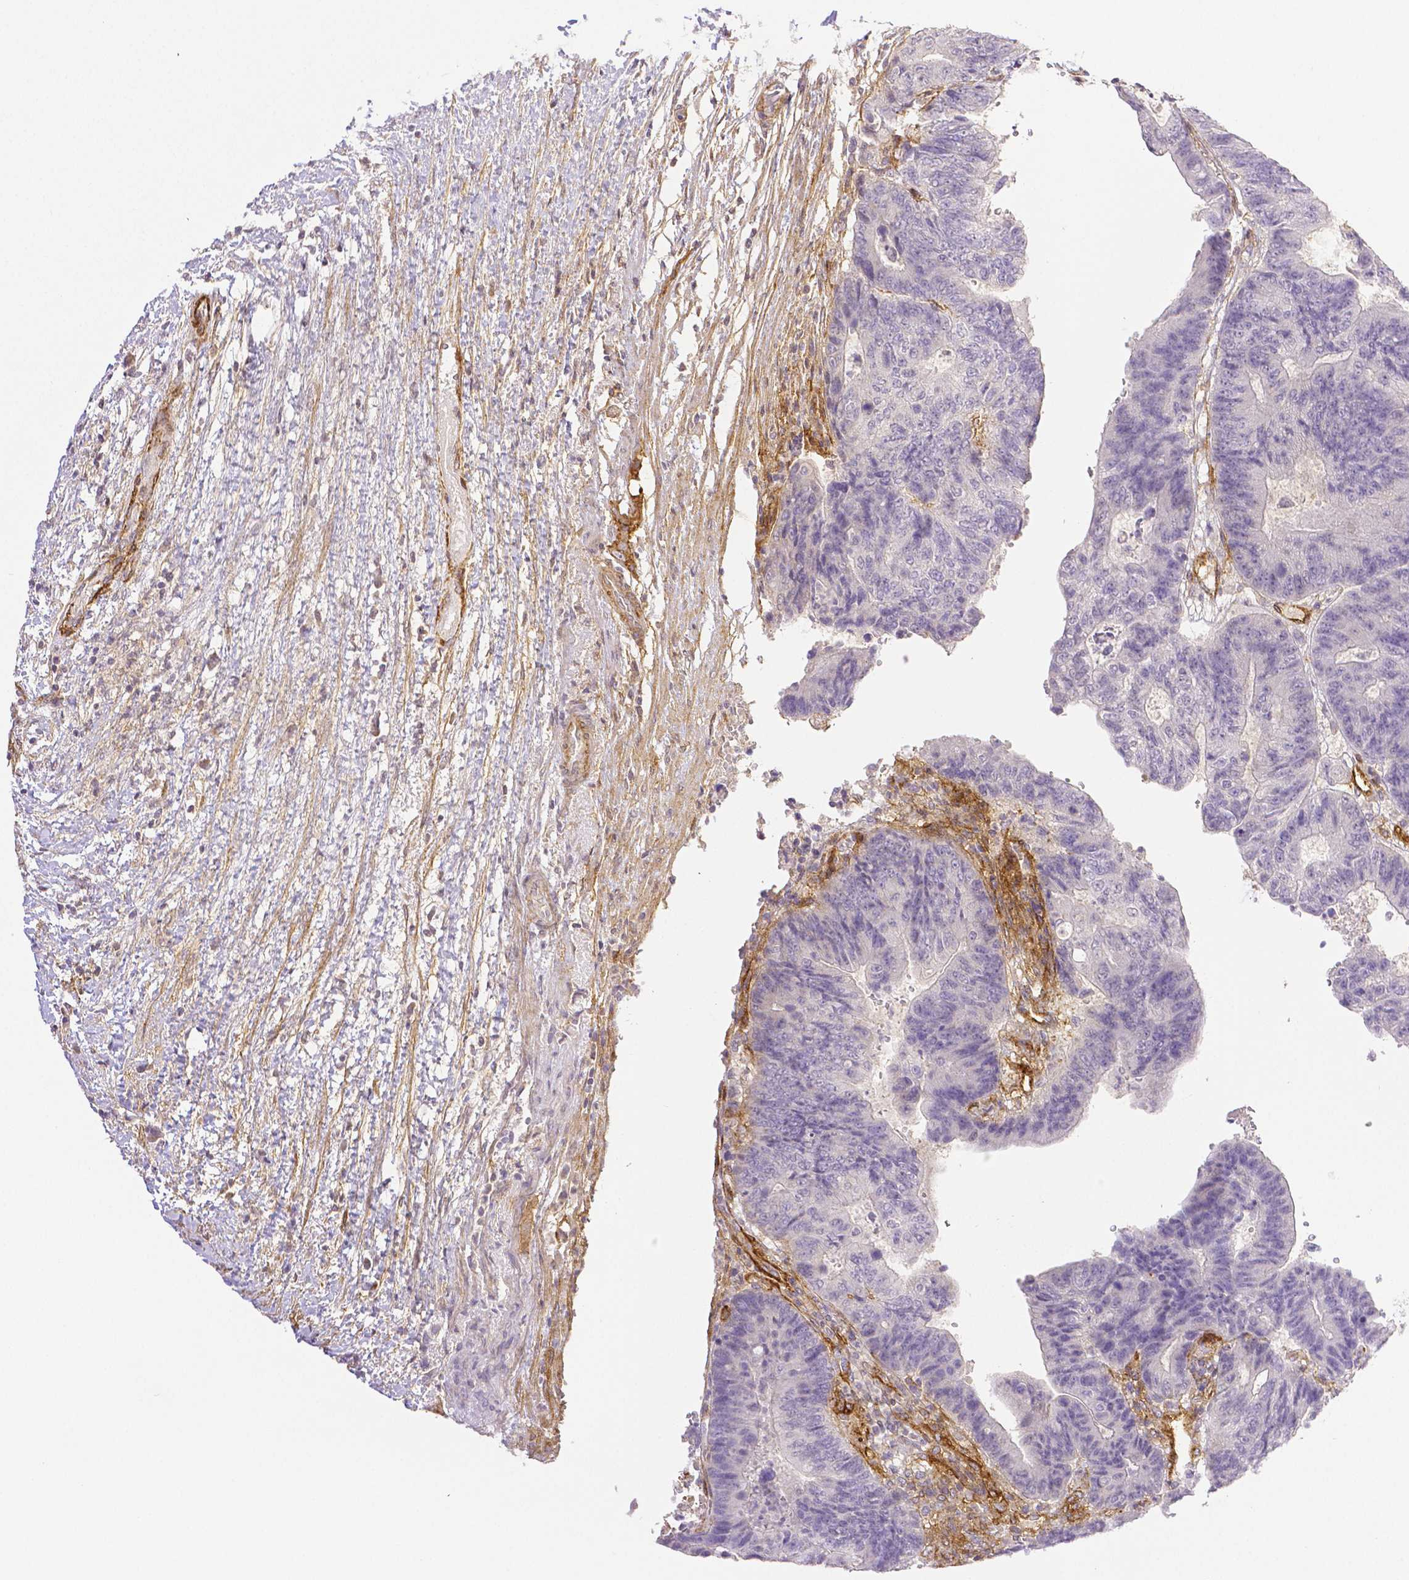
{"staining": {"intensity": "negative", "quantity": "none", "location": "none"}, "tissue": "colorectal cancer", "cell_type": "Tumor cells", "image_type": "cancer", "snomed": [{"axis": "morphology", "description": "Adenocarcinoma, NOS"}, {"axis": "topography", "description": "Colon"}], "caption": "This is an immunohistochemistry (IHC) photomicrograph of adenocarcinoma (colorectal). There is no staining in tumor cells.", "gene": "THY1", "patient": {"sex": "female", "age": 48}}